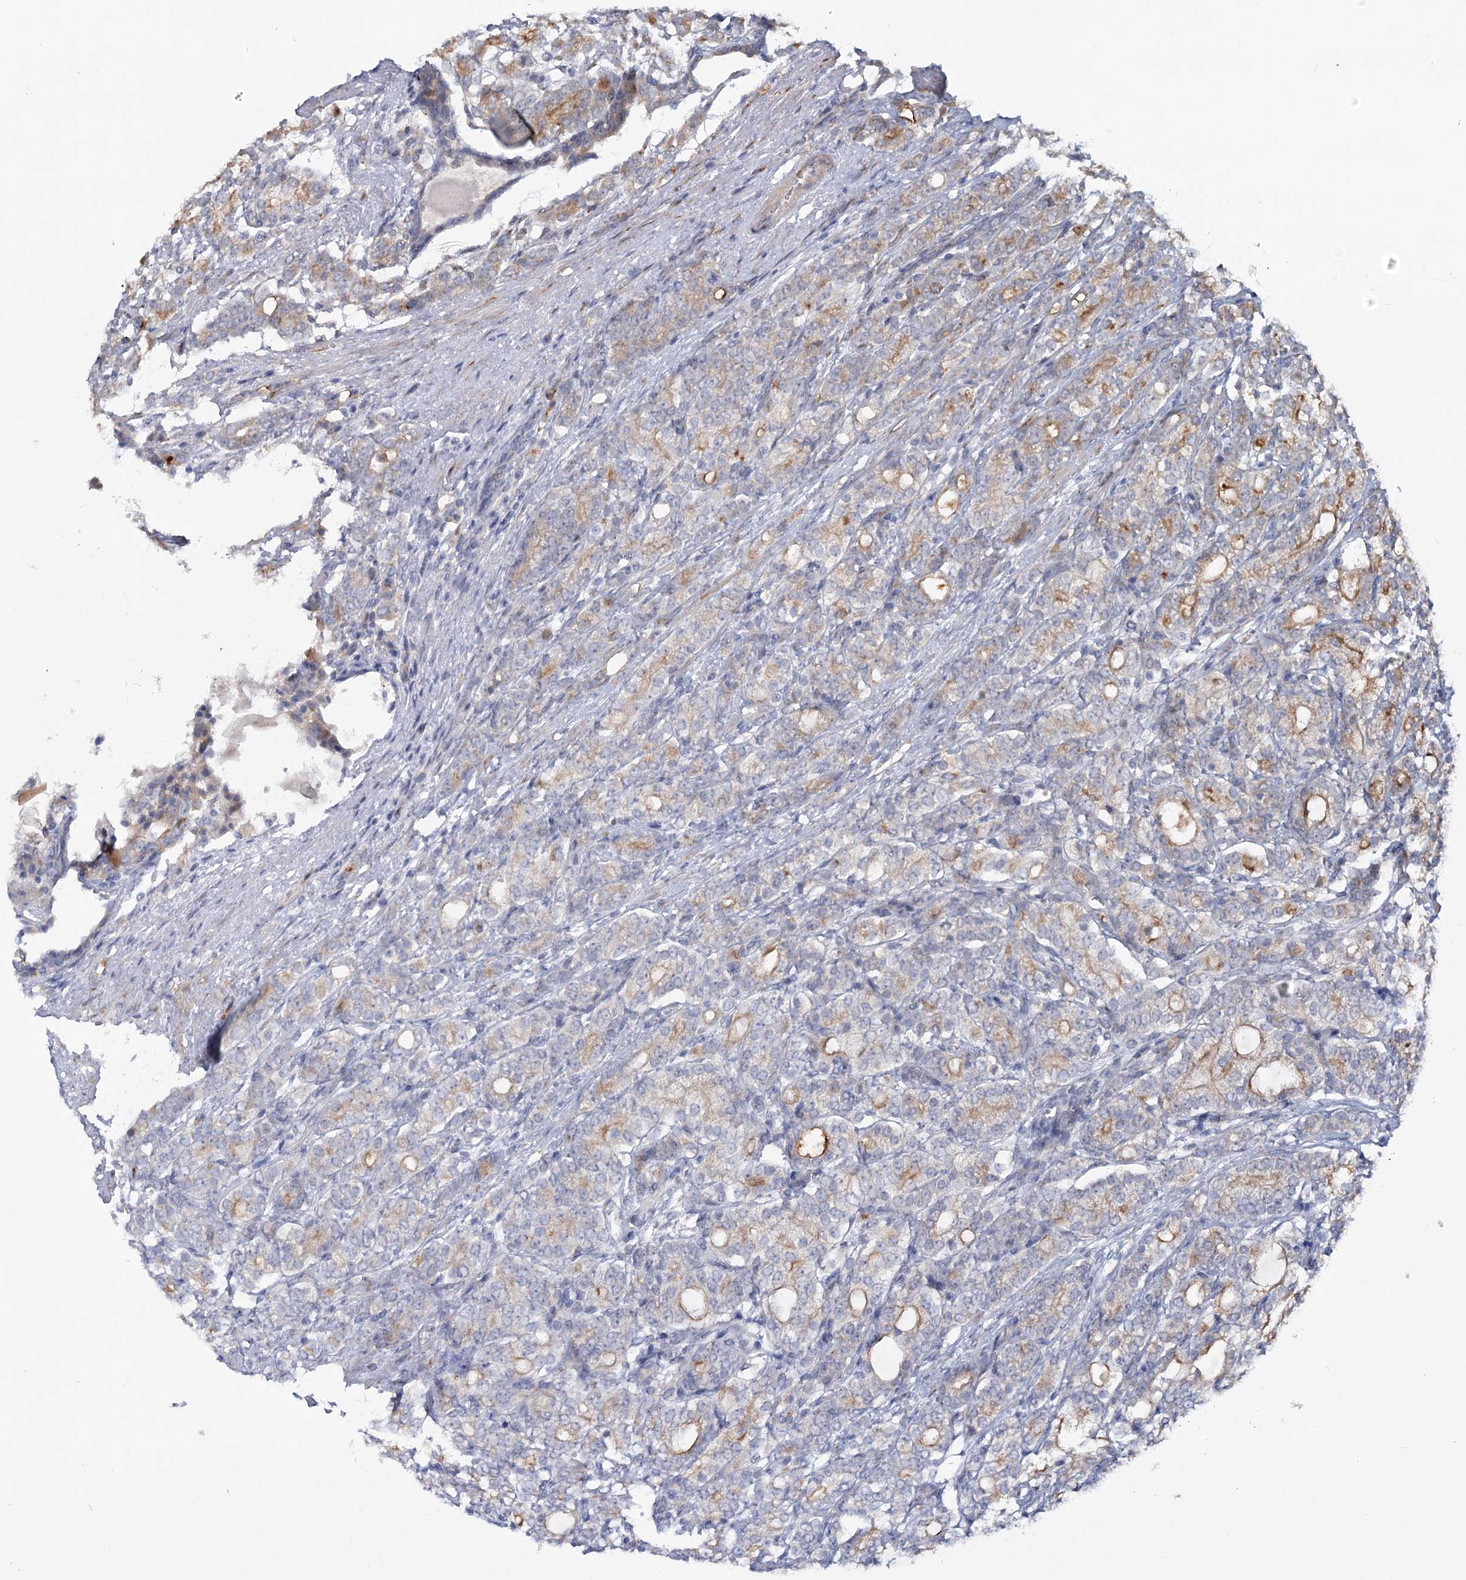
{"staining": {"intensity": "moderate", "quantity": "25%-75%", "location": "cytoplasmic/membranous"}, "tissue": "prostate cancer", "cell_type": "Tumor cells", "image_type": "cancer", "snomed": [{"axis": "morphology", "description": "Adenocarcinoma, High grade"}, {"axis": "topography", "description": "Prostate"}], "caption": "Immunohistochemical staining of high-grade adenocarcinoma (prostate) shows moderate cytoplasmic/membranous protein expression in approximately 25%-75% of tumor cells. The staining was performed using DAB (3,3'-diaminobenzidine) to visualize the protein expression in brown, while the nuclei were stained in blue with hematoxylin (Magnification: 20x).", "gene": "CIB4", "patient": {"sex": "male", "age": 57}}